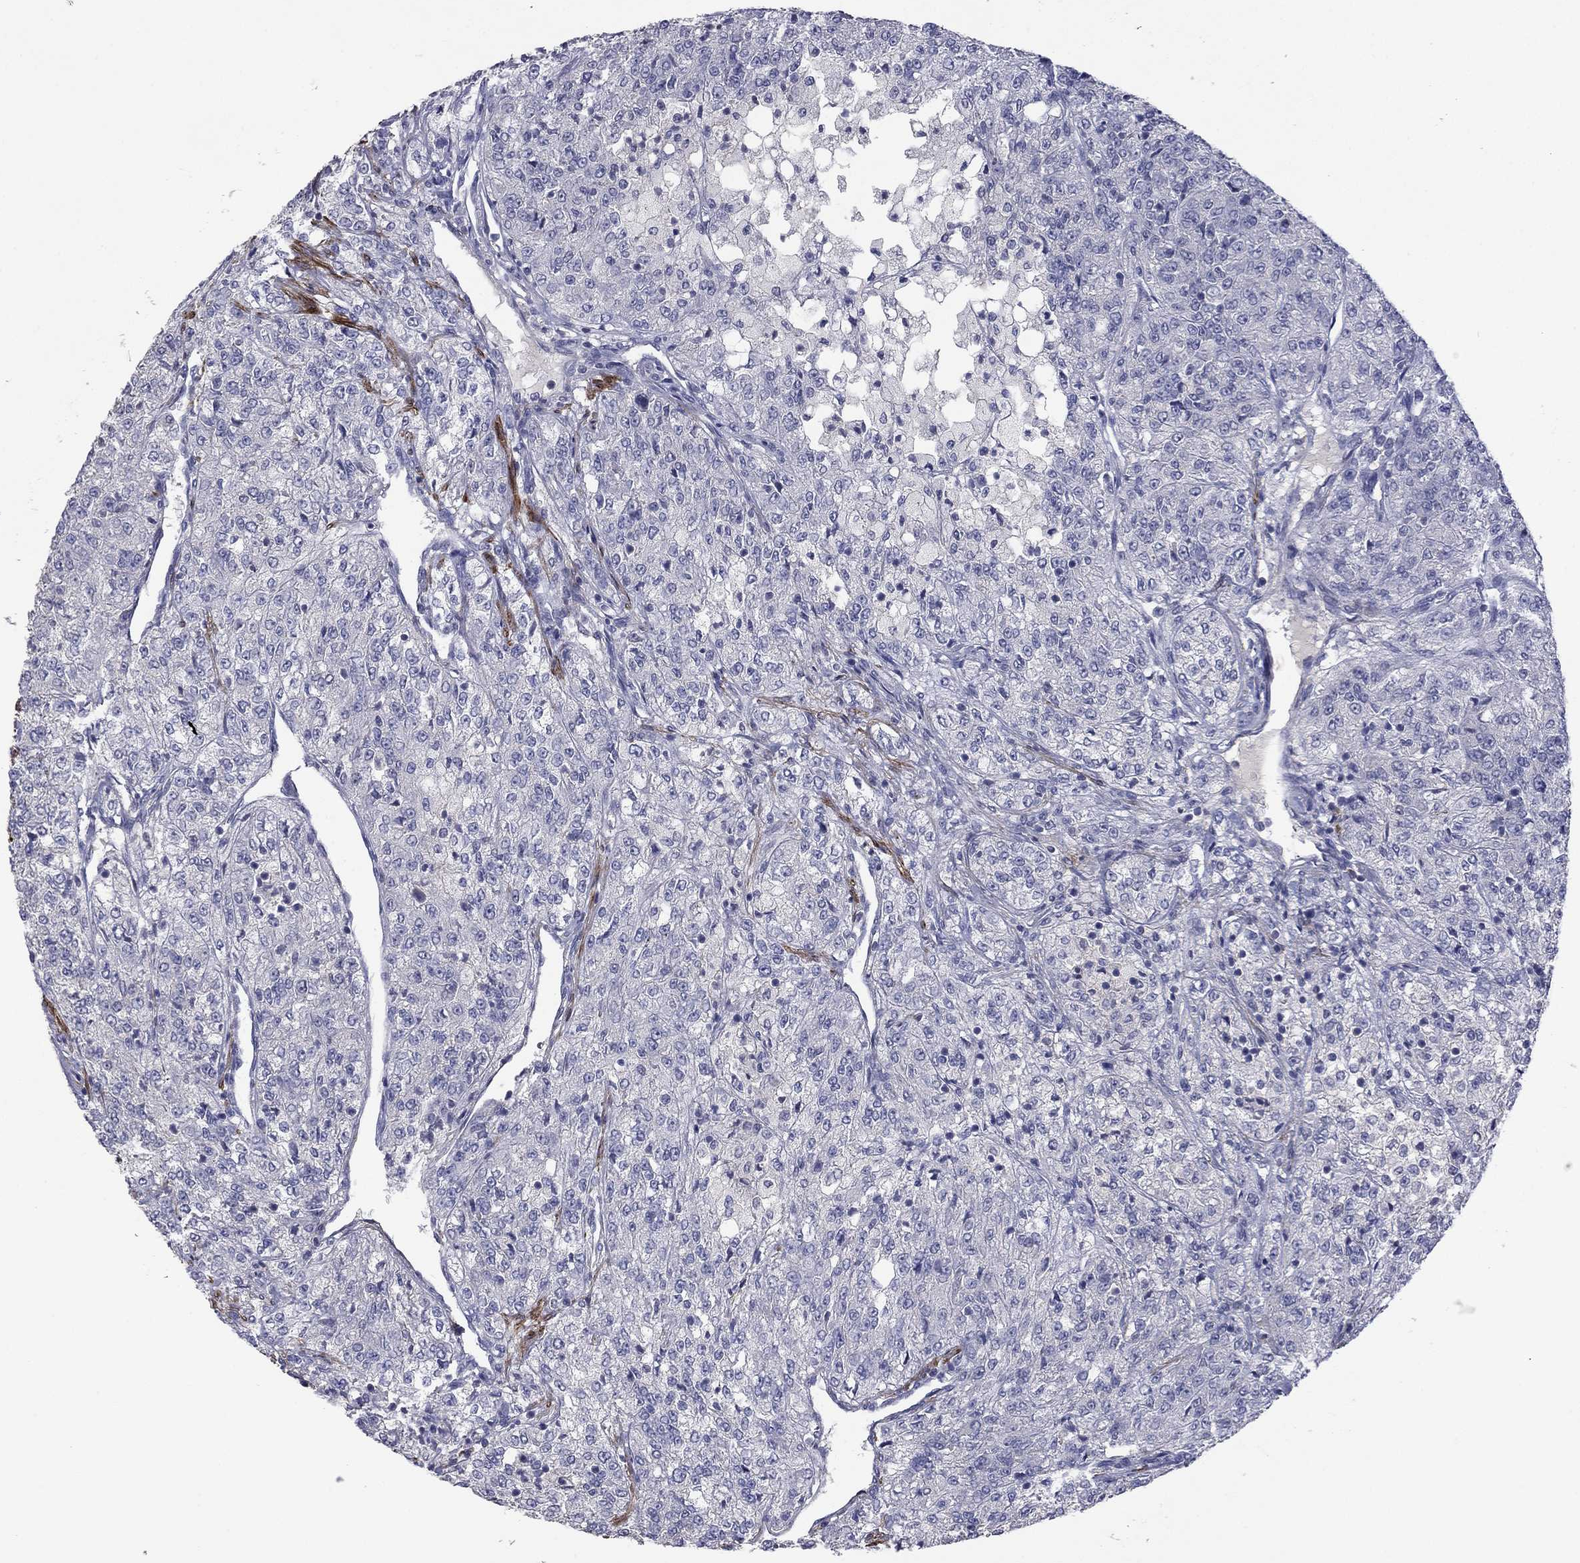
{"staining": {"intensity": "negative", "quantity": "none", "location": "none"}, "tissue": "renal cancer", "cell_type": "Tumor cells", "image_type": "cancer", "snomed": [{"axis": "morphology", "description": "Adenocarcinoma, NOS"}, {"axis": "topography", "description": "Kidney"}], "caption": "High magnification brightfield microscopy of renal cancer stained with DAB (3,3'-diaminobenzidine) (brown) and counterstained with hematoxylin (blue): tumor cells show no significant positivity.", "gene": "IP6K3", "patient": {"sex": "female", "age": 63}}